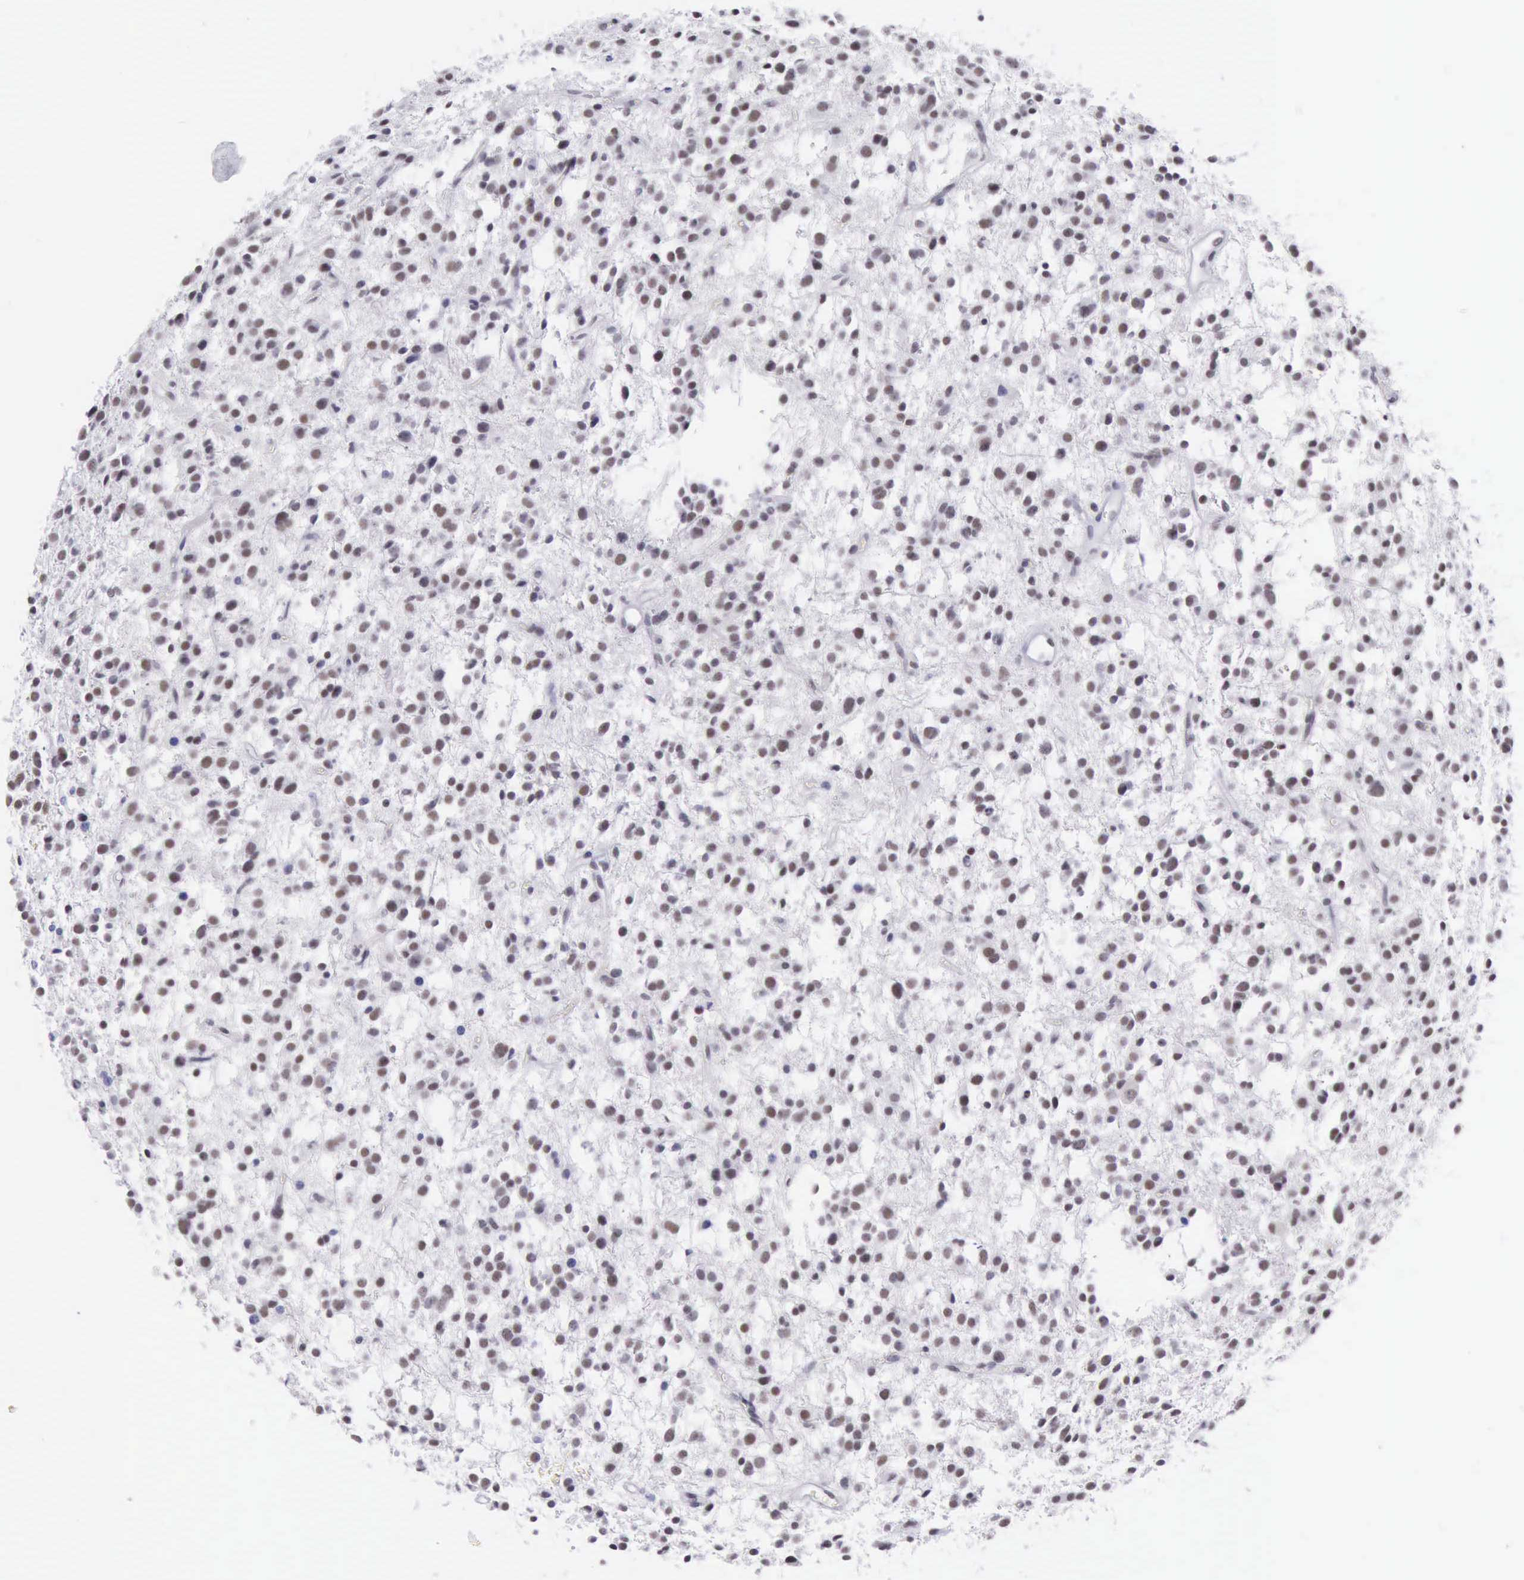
{"staining": {"intensity": "weak", "quantity": "25%-75%", "location": "nuclear"}, "tissue": "glioma", "cell_type": "Tumor cells", "image_type": "cancer", "snomed": [{"axis": "morphology", "description": "Glioma, malignant, Low grade"}, {"axis": "topography", "description": "Brain"}], "caption": "Protein expression analysis of human glioma reveals weak nuclear staining in approximately 25%-75% of tumor cells.", "gene": "EP300", "patient": {"sex": "female", "age": 36}}